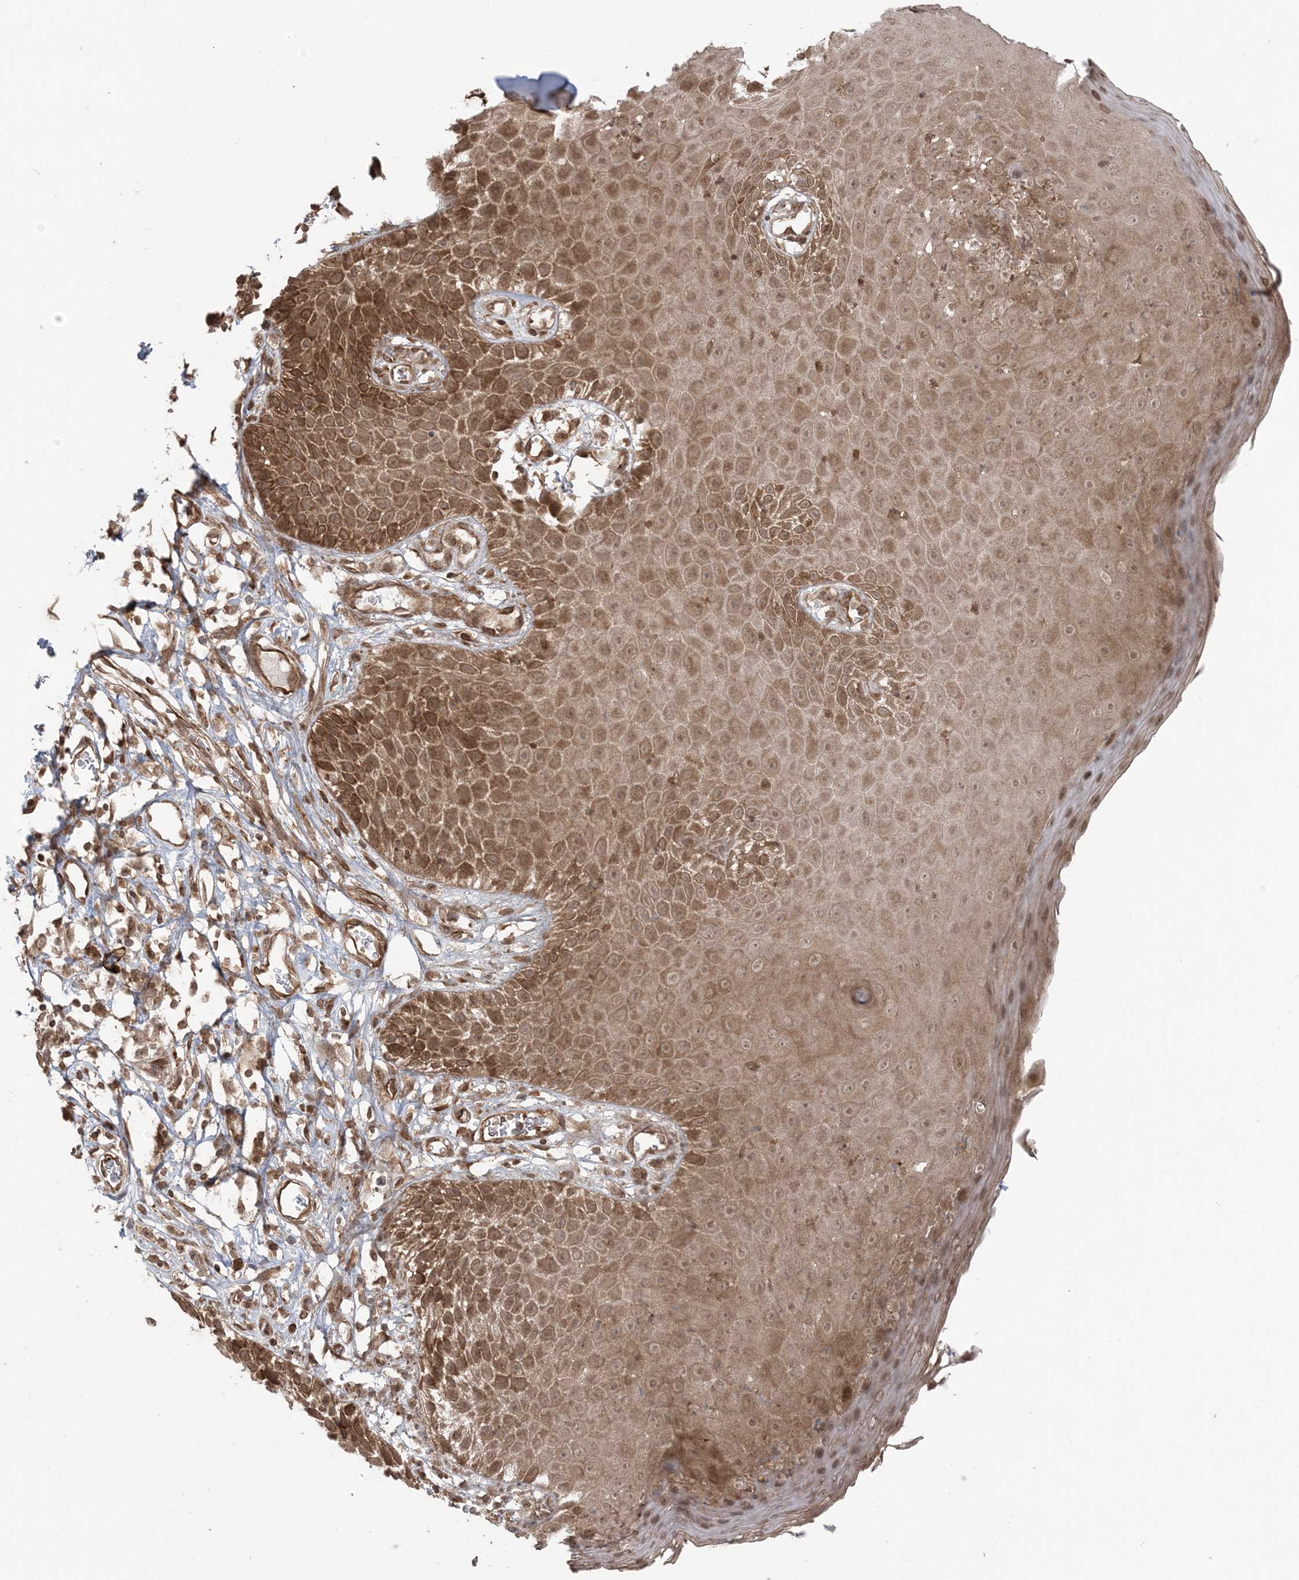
{"staining": {"intensity": "moderate", "quantity": ">75%", "location": "cytoplasmic/membranous"}, "tissue": "skin", "cell_type": "Epidermal cells", "image_type": "normal", "snomed": [{"axis": "morphology", "description": "Normal tissue, NOS"}, {"axis": "topography", "description": "Vulva"}], "caption": "This photomicrograph shows immunohistochemistry staining of normal skin, with medium moderate cytoplasmic/membranous expression in about >75% of epidermal cells.", "gene": "DDX19B", "patient": {"sex": "female", "age": 68}}